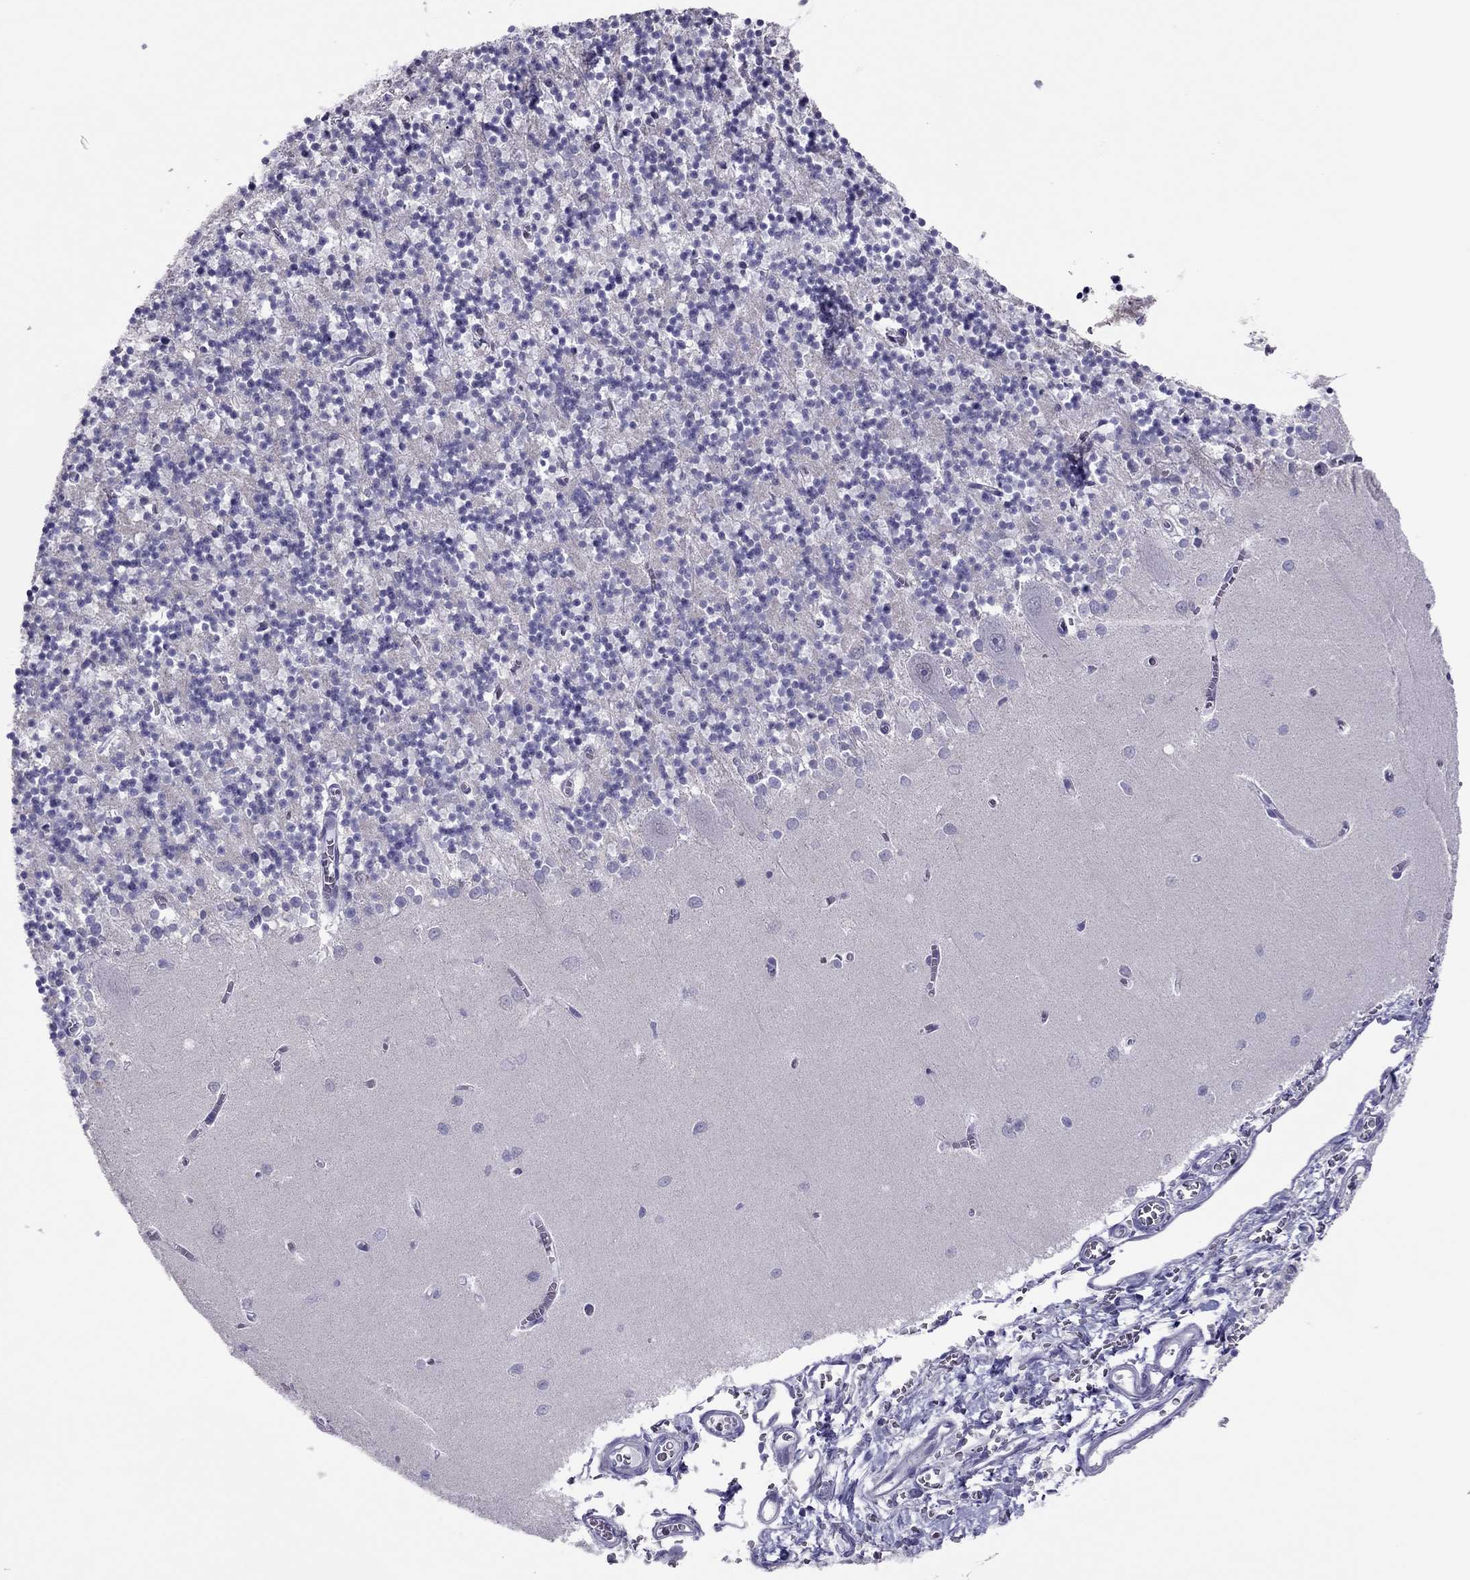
{"staining": {"intensity": "negative", "quantity": "none", "location": "none"}, "tissue": "cerebellum", "cell_type": "Cells in granular layer", "image_type": "normal", "snomed": [{"axis": "morphology", "description": "Normal tissue, NOS"}, {"axis": "topography", "description": "Cerebellum"}], "caption": "This is a histopathology image of immunohistochemistry (IHC) staining of benign cerebellum, which shows no staining in cells in granular layer. (Brightfield microscopy of DAB IHC at high magnification).", "gene": "SPINT3", "patient": {"sex": "female", "age": 64}}